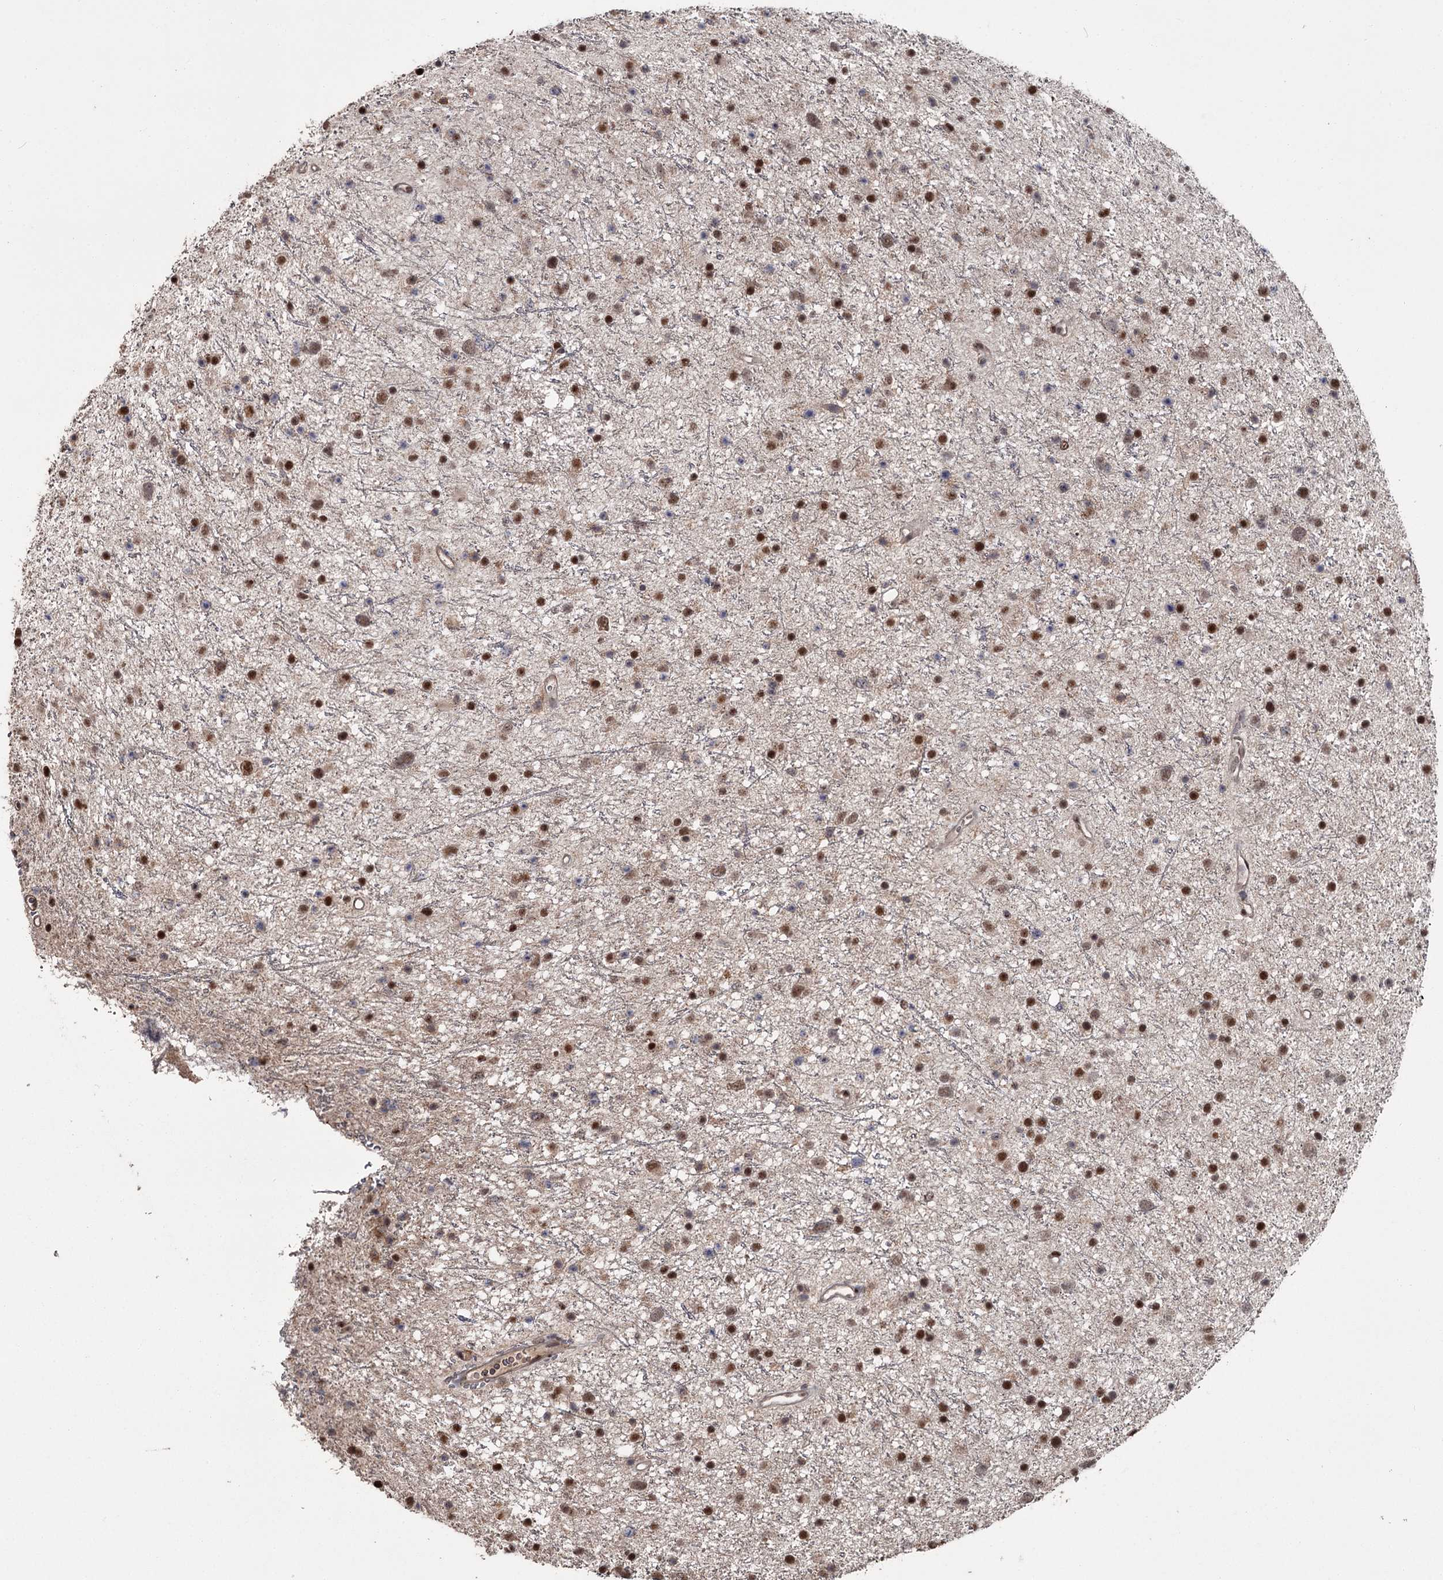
{"staining": {"intensity": "moderate", "quantity": ">75%", "location": "nuclear"}, "tissue": "glioma", "cell_type": "Tumor cells", "image_type": "cancer", "snomed": [{"axis": "morphology", "description": "Glioma, malignant, Low grade"}, {"axis": "topography", "description": "Cerebral cortex"}], "caption": "DAB immunohistochemical staining of human glioma shows moderate nuclear protein positivity in about >75% of tumor cells.", "gene": "PRPF40B", "patient": {"sex": "female", "age": 39}}